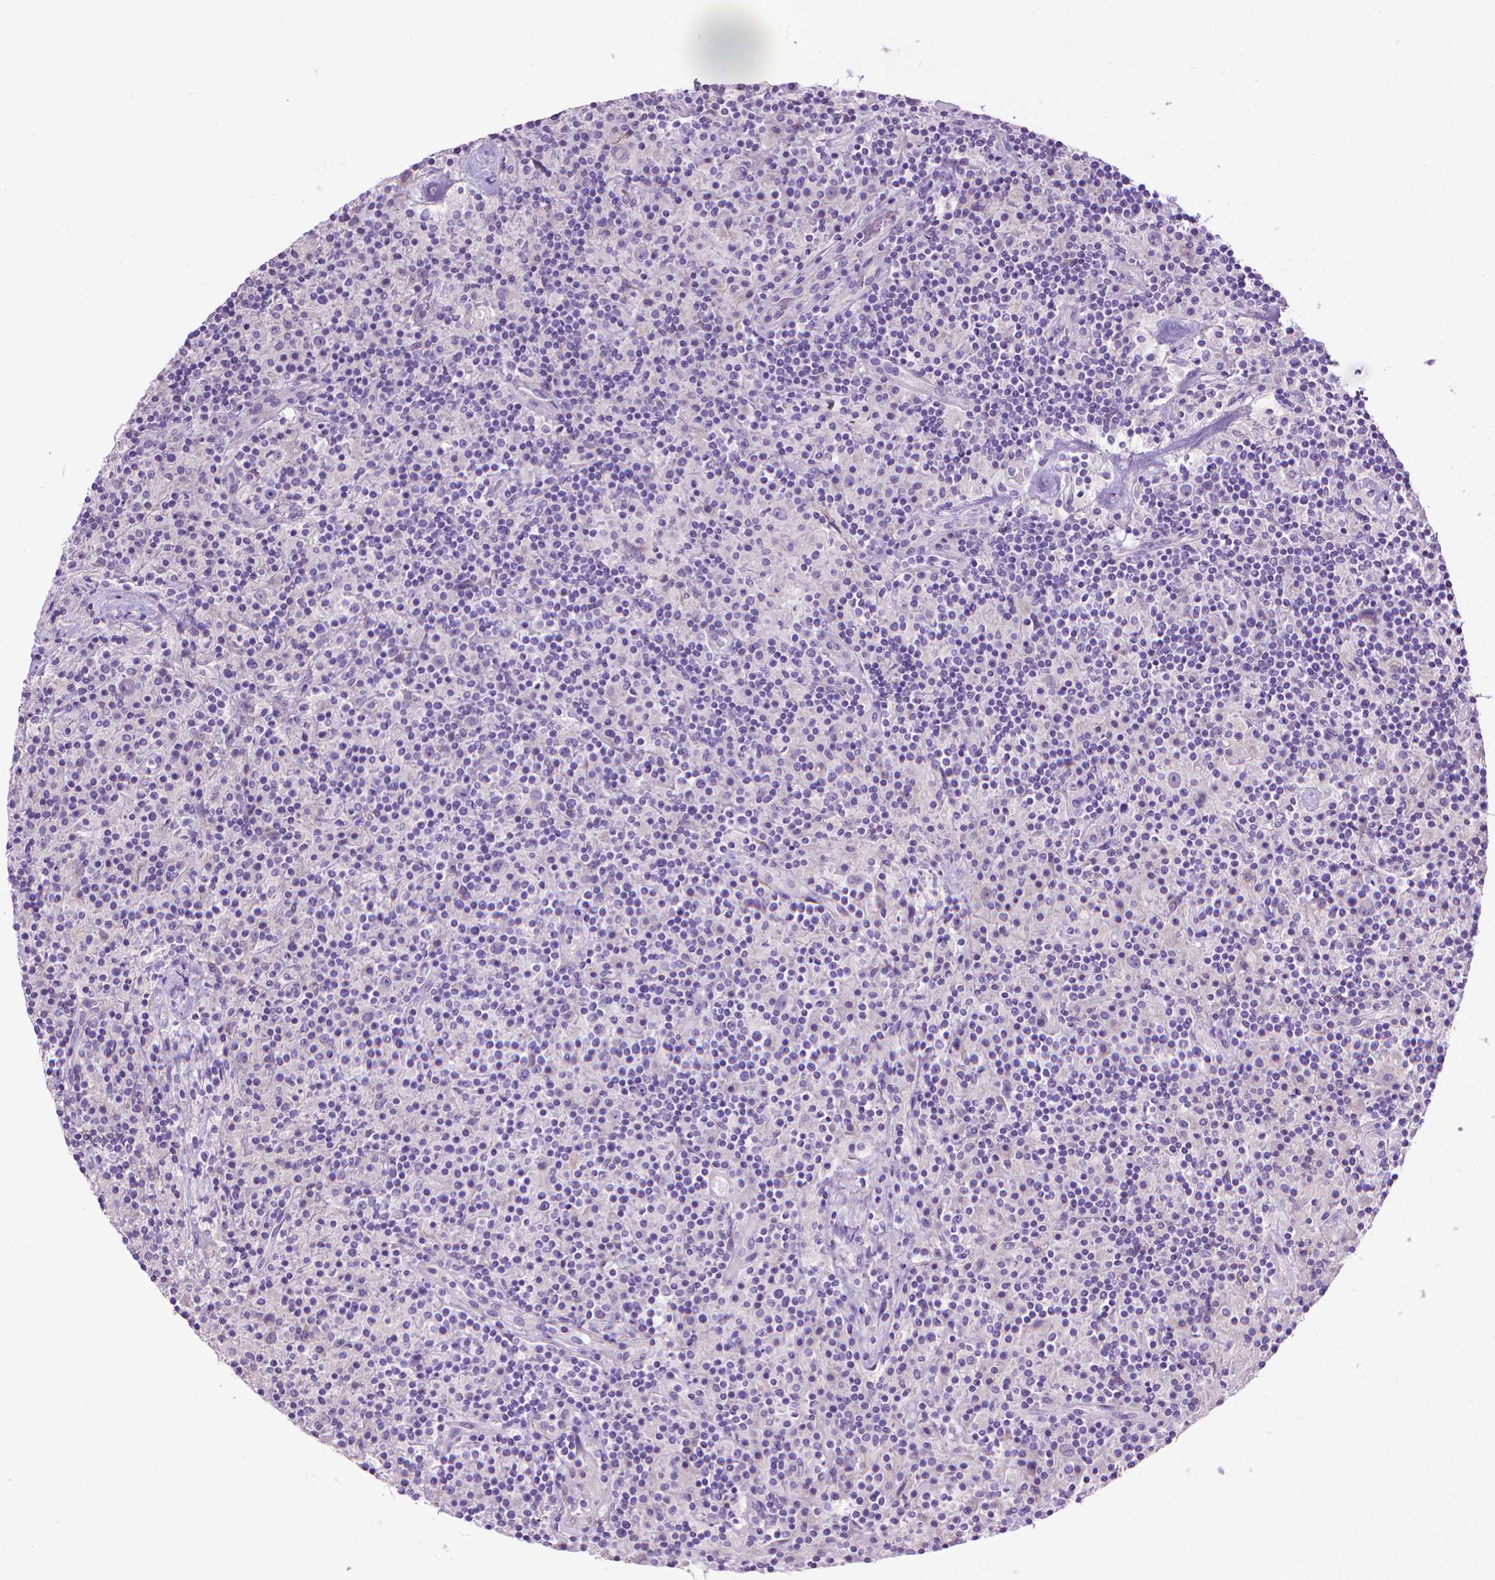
{"staining": {"intensity": "negative", "quantity": "none", "location": "none"}, "tissue": "lymphoma", "cell_type": "Tumor cells", "image_type": "cancer", "snomed": [{"axis": "morphology", "description": "Hodgkin's disease, NOS"}, {"axis": "topography", "description": "Lymph node"}], "caption": "There is no significant staining in tumor cells of lymphoma. (Stains: DAB immunohistochemistry with hematoxylin counter stain, Microscopy: brightfield microscopy at high magnification).", "gene": "AQP10", "patient": {"sex": "male", "age": 70}}